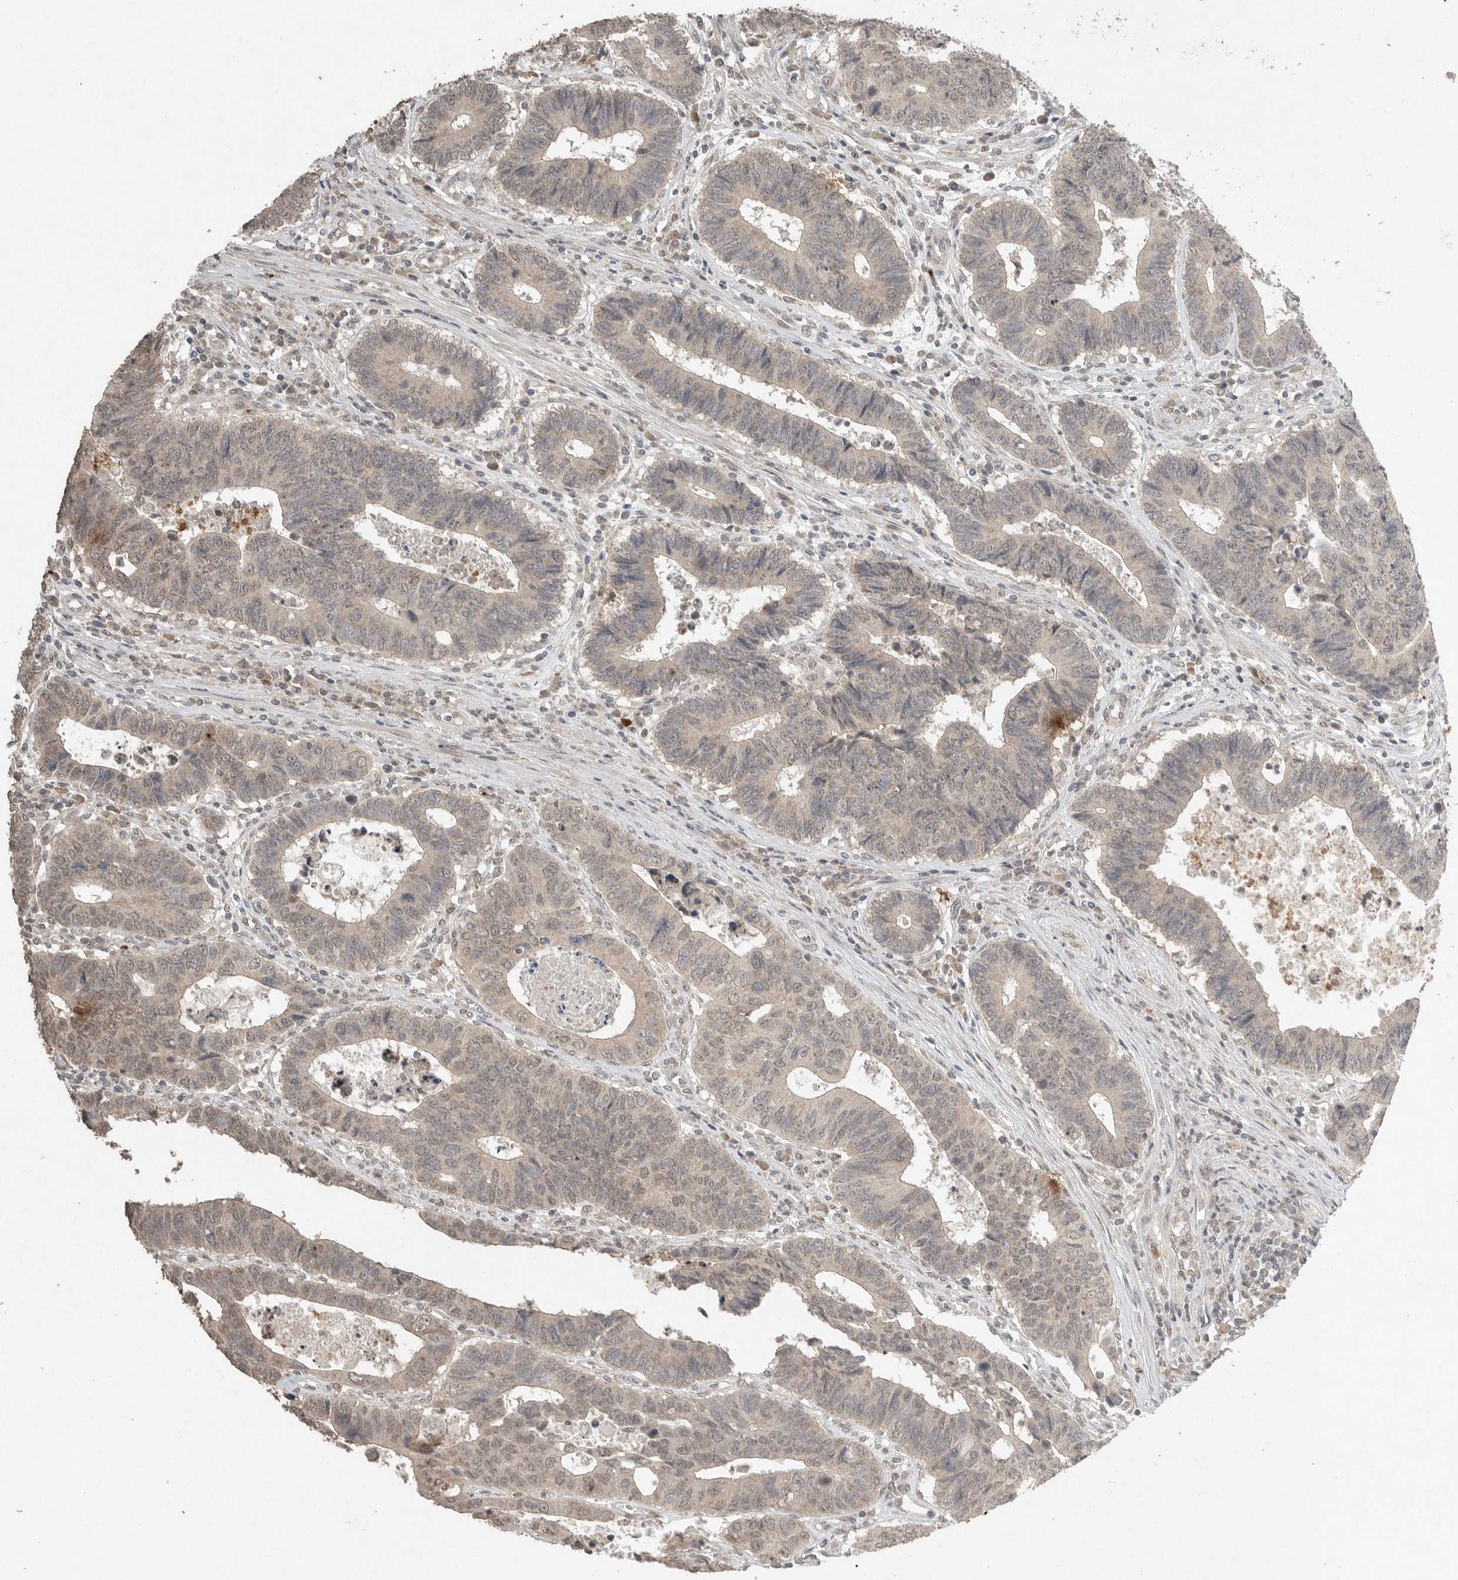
{"staining": {"intensity": "negative", "quantity": "none", "location": "none"}, "tissue": "colorectal cancer", "cell_type": "Tumor cells", "image_type": "cancer", "snomed": [{"axis": "morphology", "description": "Adenocarcinoma, NOS"}, {"axis": "topography", "description": "Rectum"}], "caption": "Tumor cells are negative for protein expression in human adenocarcinoma (colorectal). (DAB (3,3'-diaminobenzidine) immunohistochemistry (IHC), high magnification).", "gene": "KLK5", "patient": {"sex": "male", "age": 84}}